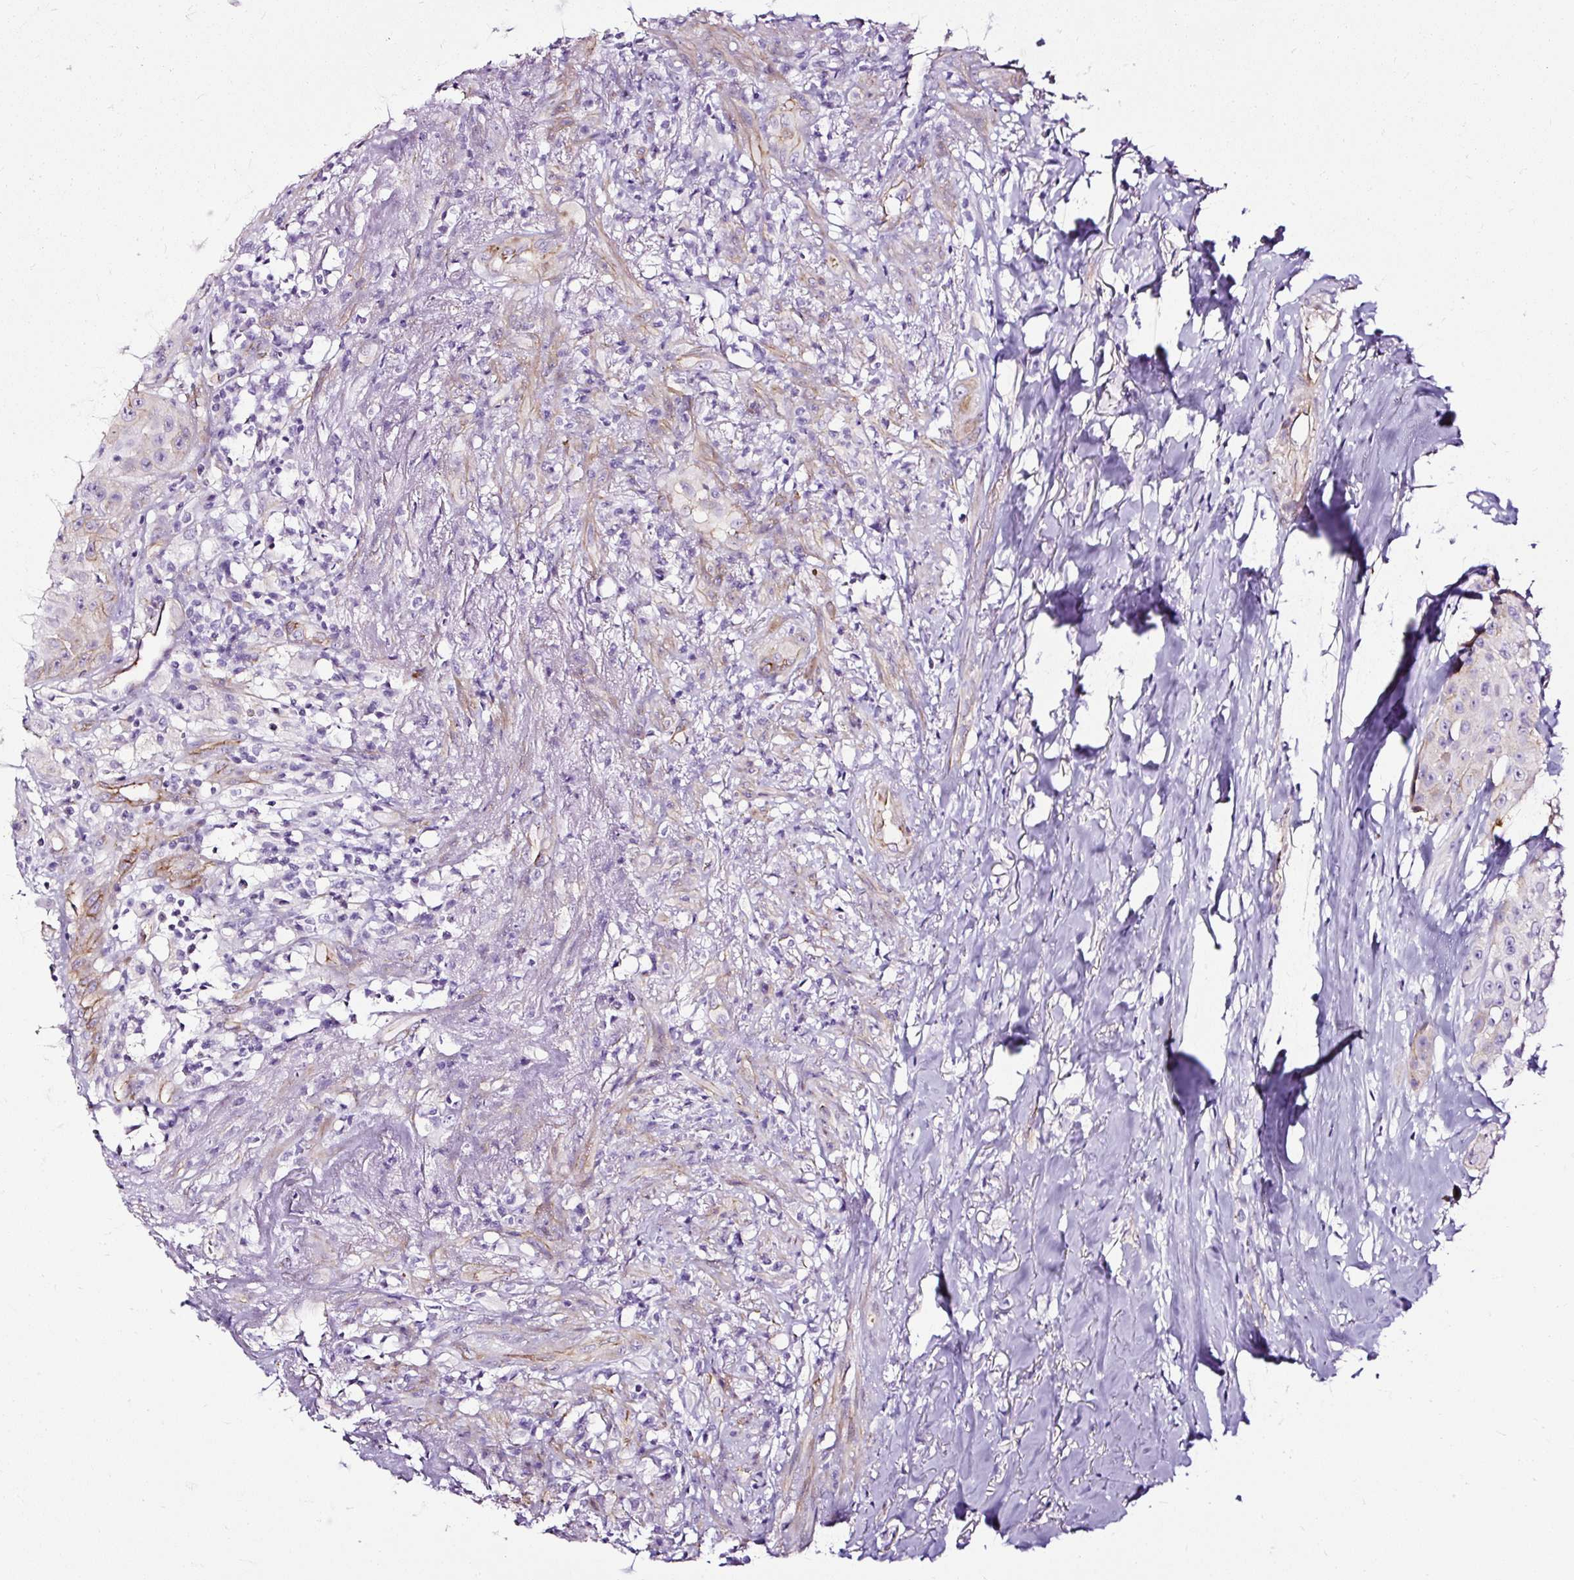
{"staining": {"intensity": "weak", "quantity": "<25%", "location": "cytoplasmic/membranous"}, "tissue": "head and neck cancer", "cell_type": "Tumor cells", "image_type": "cancer", "snomed": [{"axis": "morphology", "description": "Squamous cell carcinoma, NOS"}, {"axis": "topography", "description": "Head-Neck"}], "caption": "Photomicrograph shows no protein positivity in tumor cells of head and neck squamous cell carcinoma tissue.", "gene": "SLC7A8", "patient": {"sex": "male", "age": 83}}